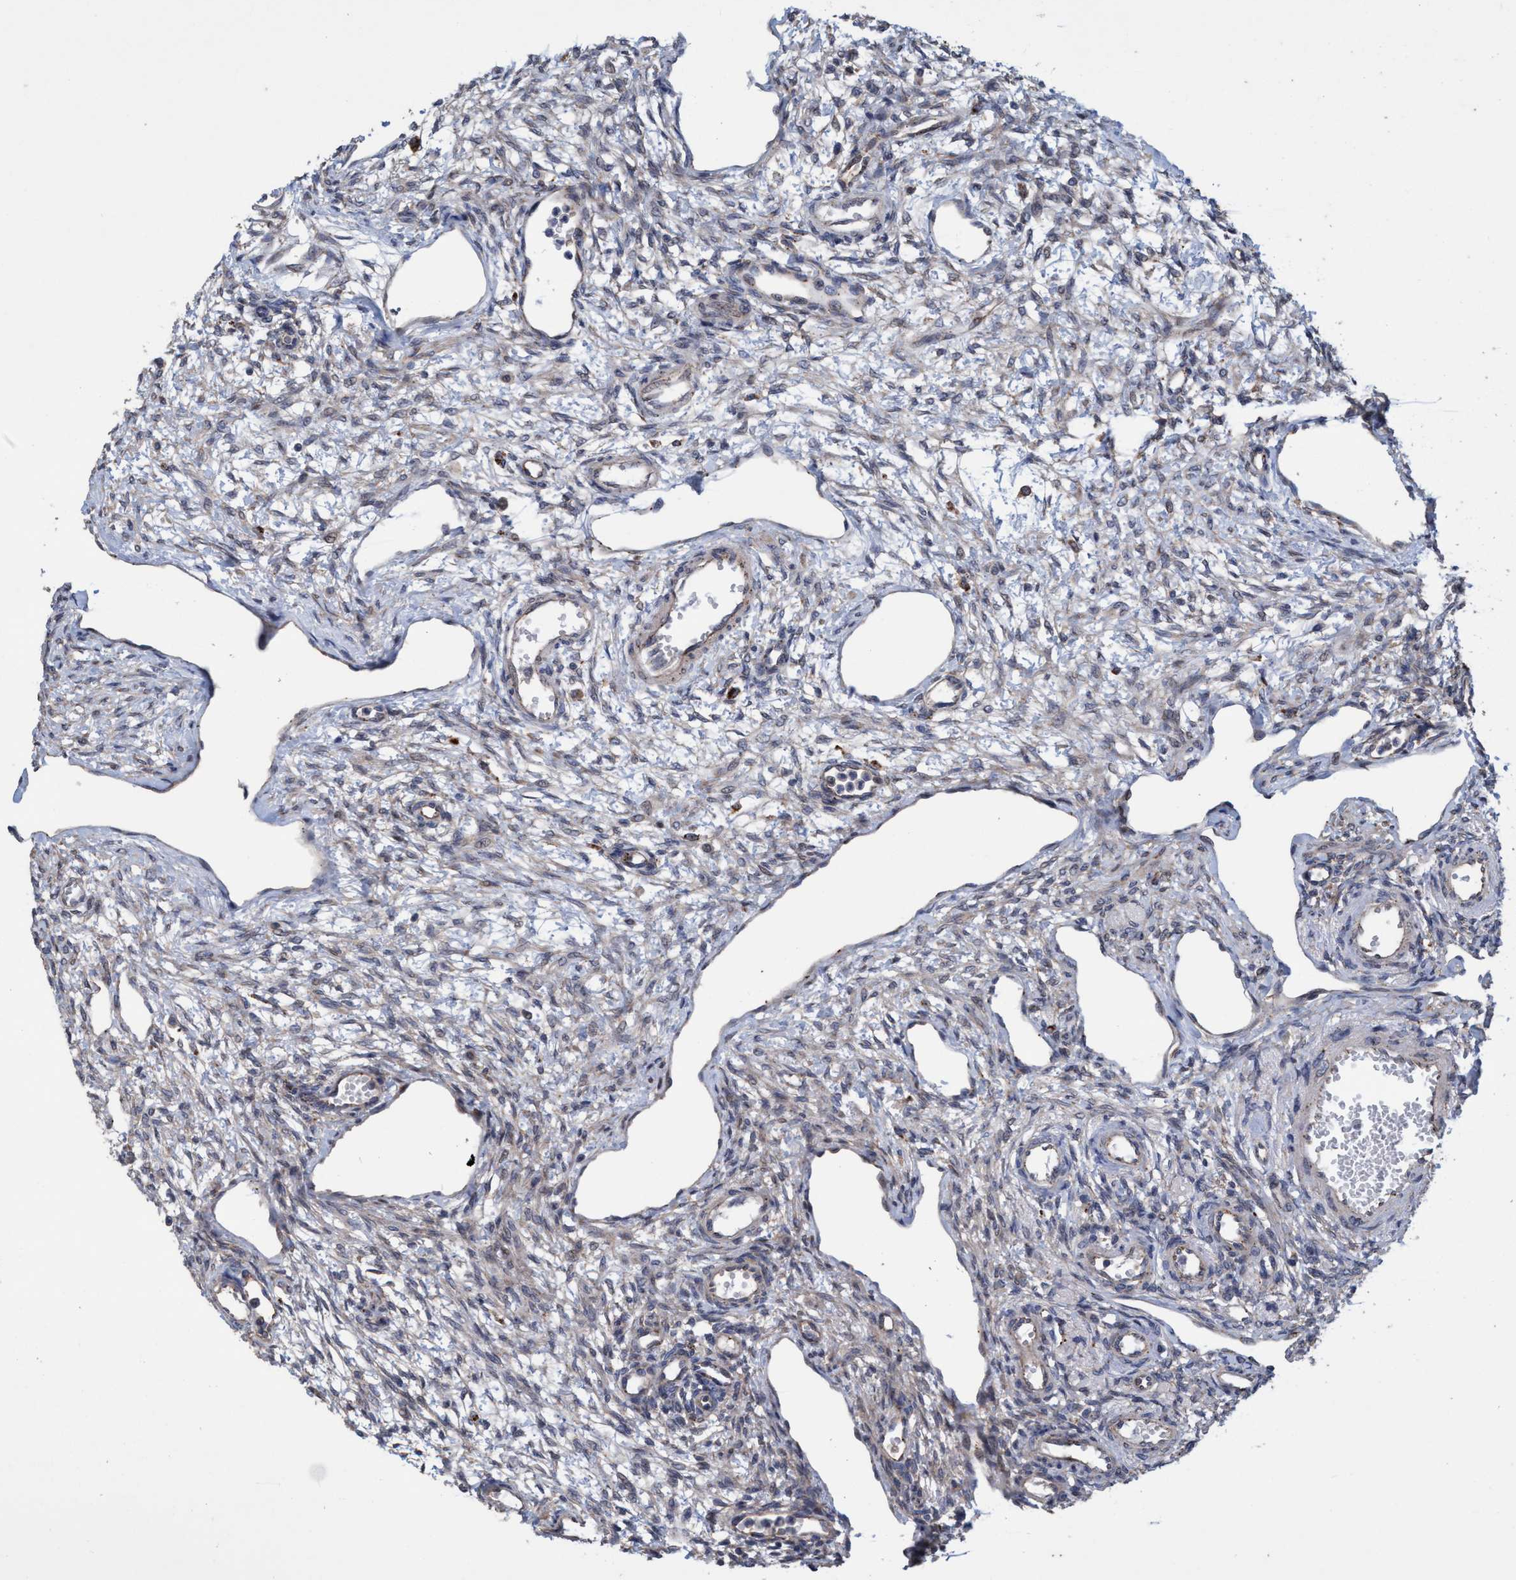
{"staining": {"intensity": "moderate", "quantity": ">75%", "location": "cytoplasmic/membranous"}, "tissue": "ovary", "cell_type": "Follicle cells", "image_type": "normal", "snomed": [{"axis": "morphology", "description": "Normal tissue, NOS"}, {"axis": "topography", "description": "Ovary"}], "caption": "Follicle cells exhibit medium levels of moderate cytoplasmic/membranous staining in about >75% of cells in benign ovary. The protein is shown in brown color, while the nuclei are stained blue.", "gene": "BBS9", "patient": {"sex": "female", "age": 33}}